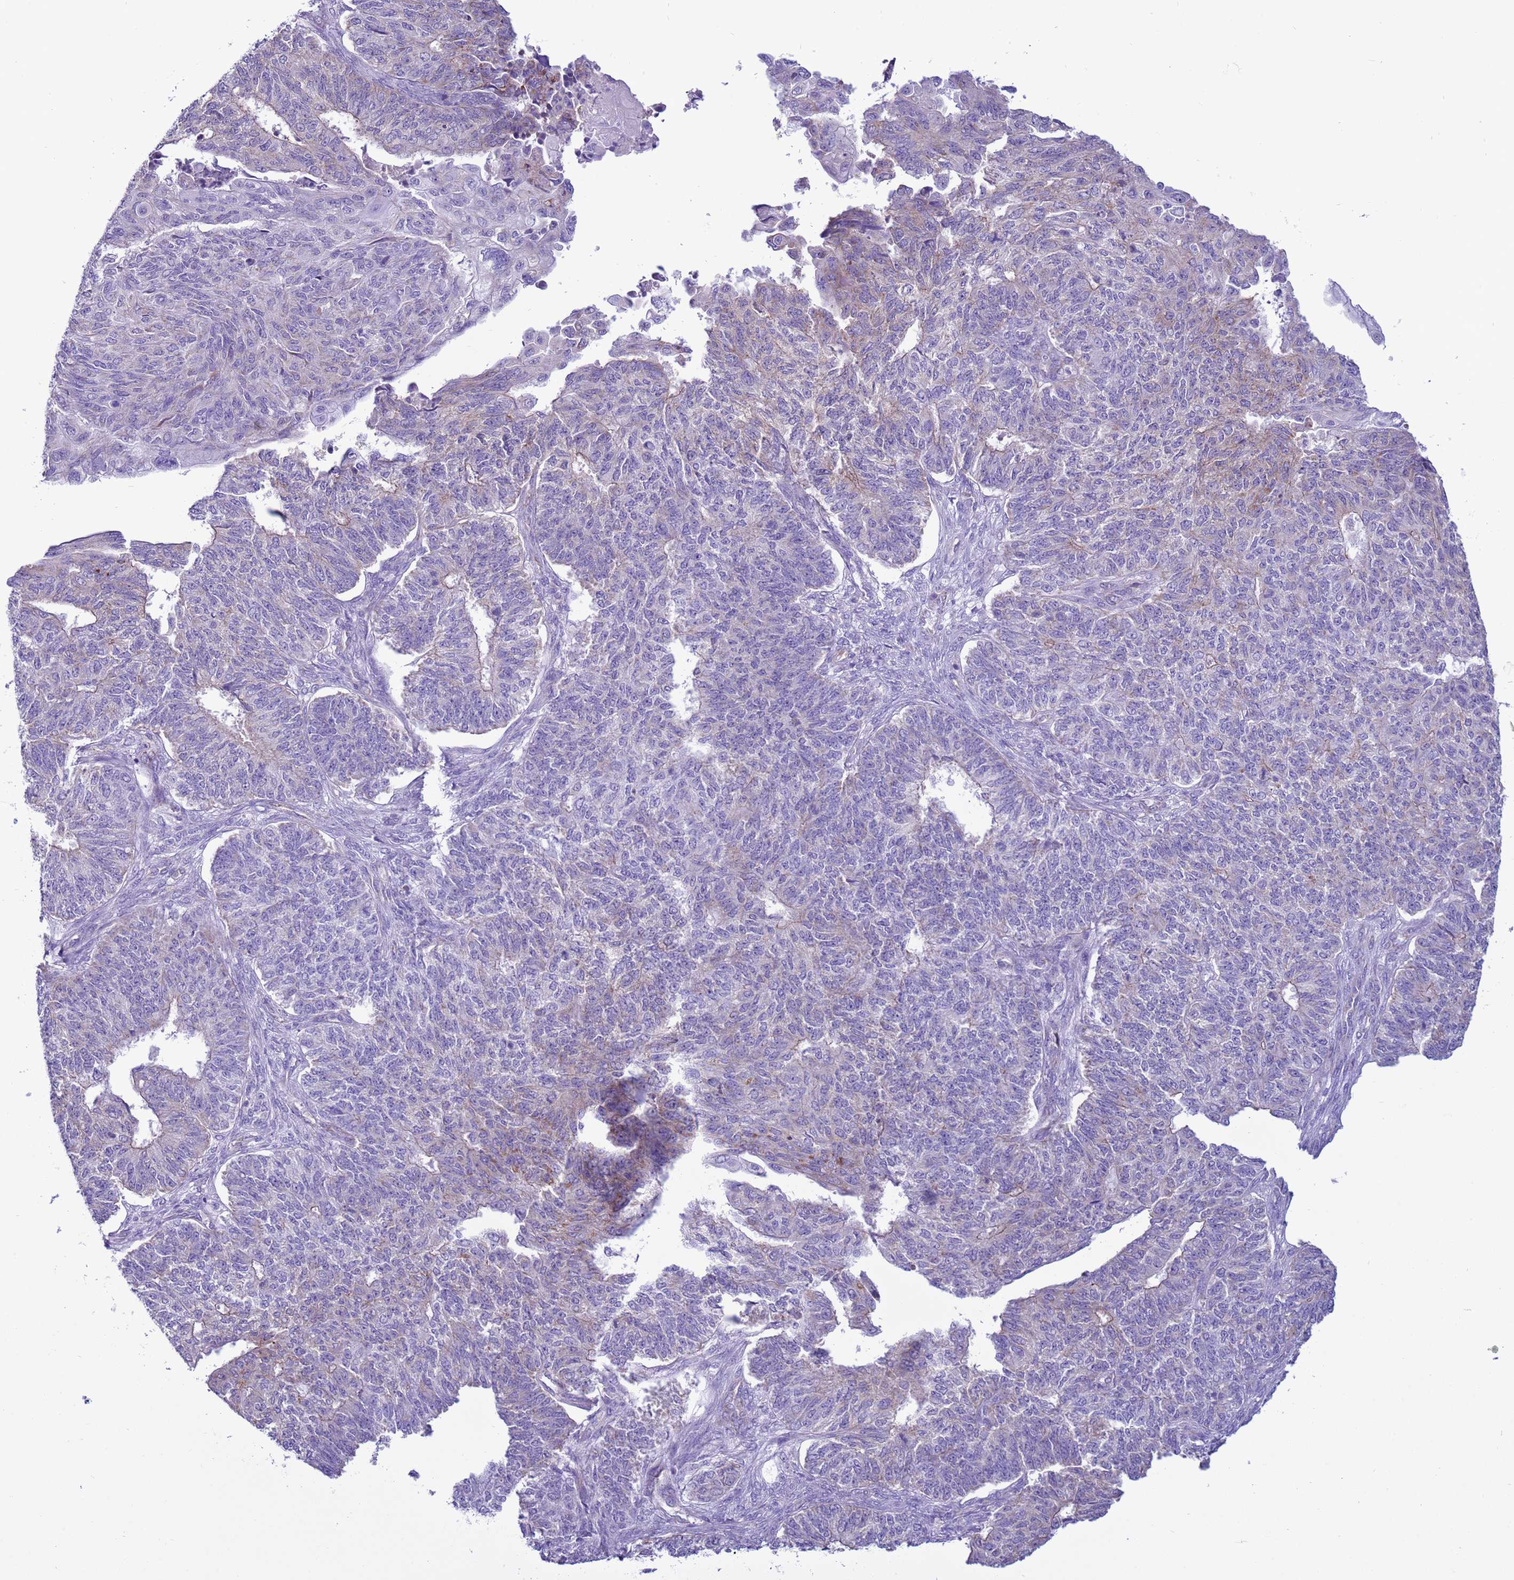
{"staining": {"intensity": "negative", "quantity": "none", "location": "none"}, "tissue": "endometrial cancer", "cell_type": "Tumor cells", "image_type": "cancer", "snomed": [{"axis": "morphology", "description": "Adenocarcinoma, NOS"}, {"axis": "topography", "description": "Endometrium"}], "caption": "Tumor cells show no significant protein expression in endometrial adenocarcinoma.", "gene": "NCALD", "patient": {"sex": "female", "age": 32}}